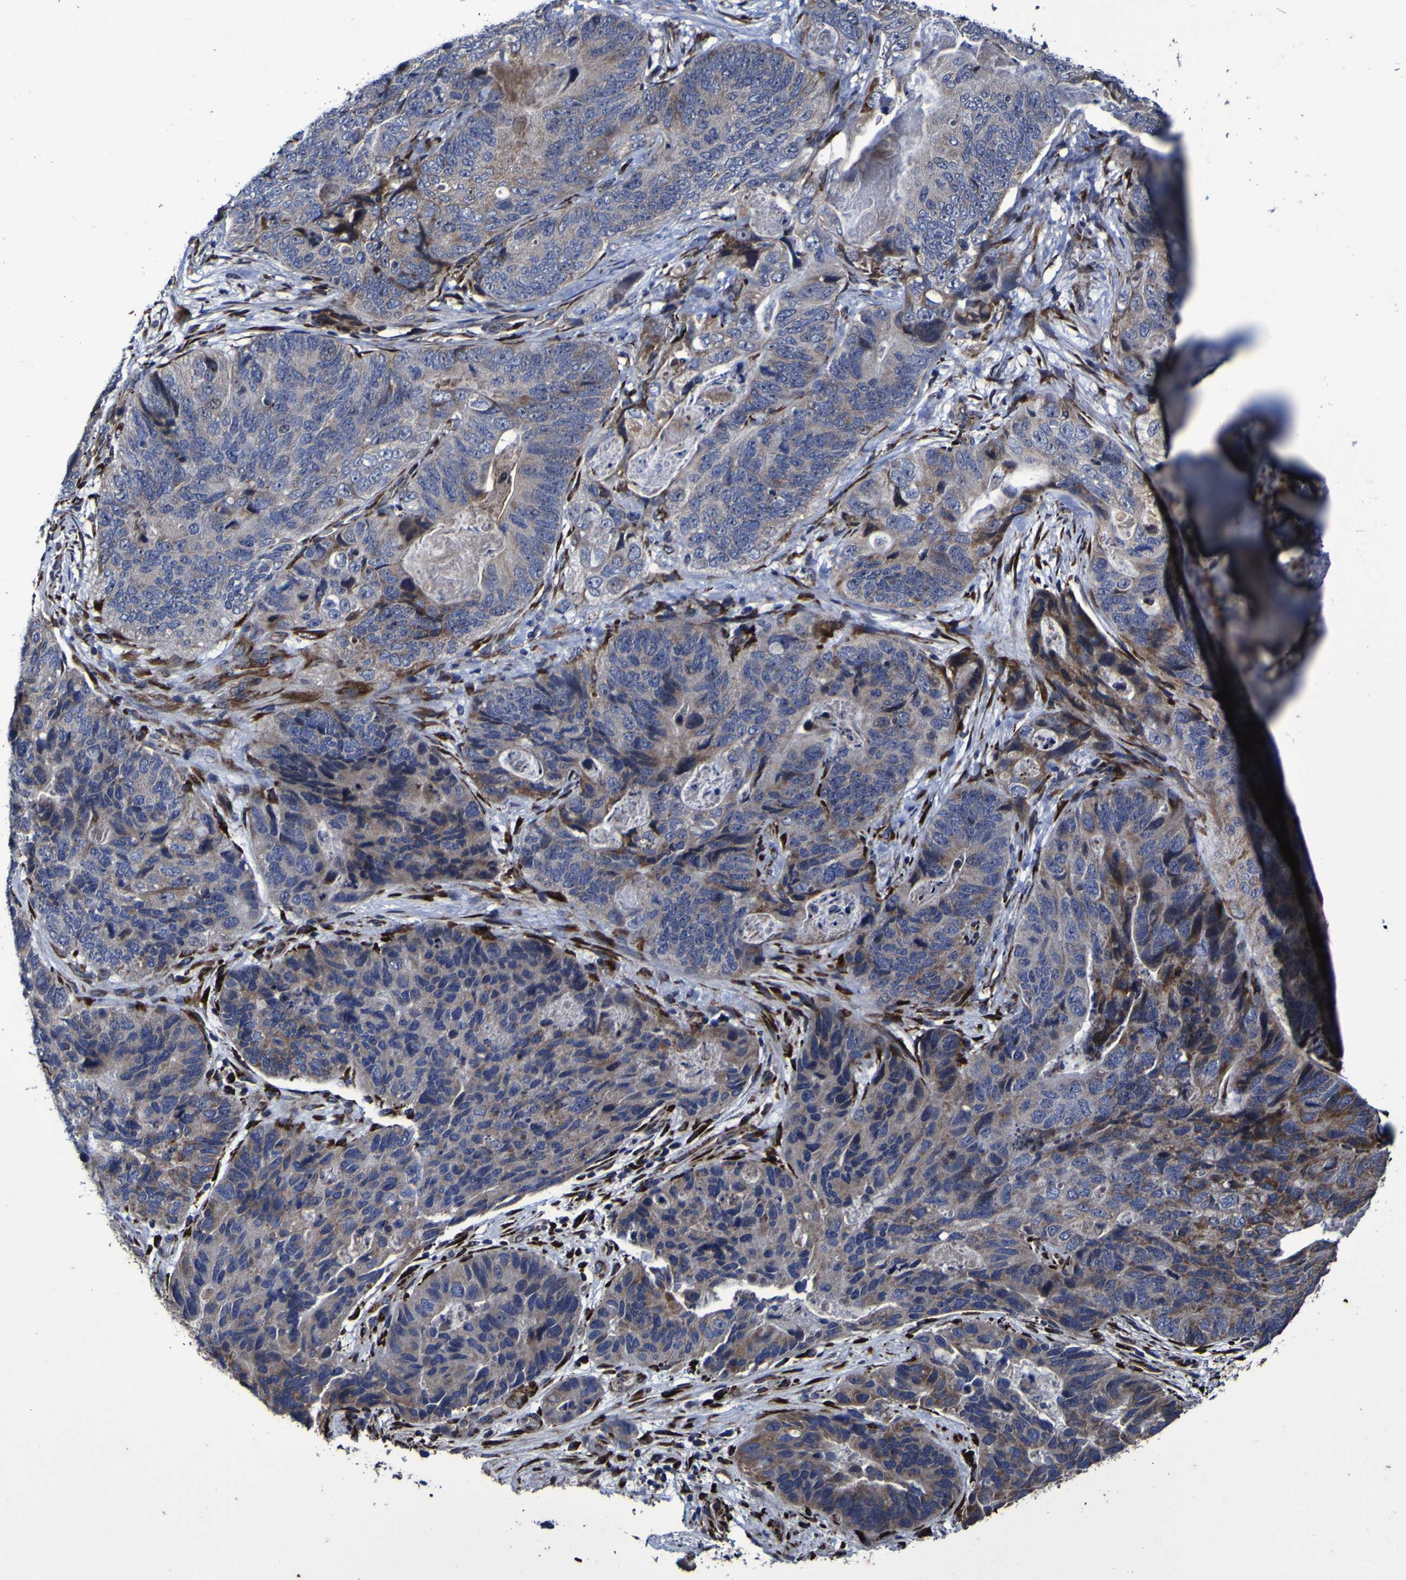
{"staining": {"intensity": "weak", "quantity": "<25%", "location": "cytoplasmic/membranous"}, "tissue": "stomach cancer", "cell_type": "Tumor cells", "image_type": "cancer", "snomed": [{"axis": "morphology", "description": "Adenocarcinoma, NOS"}, {"axis": "topography", "description": "Stomach"}], "caption": "This is an immunohistochemistry (IHC) photomicrograph of human stomach adenocarcinoma. There is no staining in tumor cells.", "gene": "P3H1", "patient": {"sex": "female", "age": 89}}